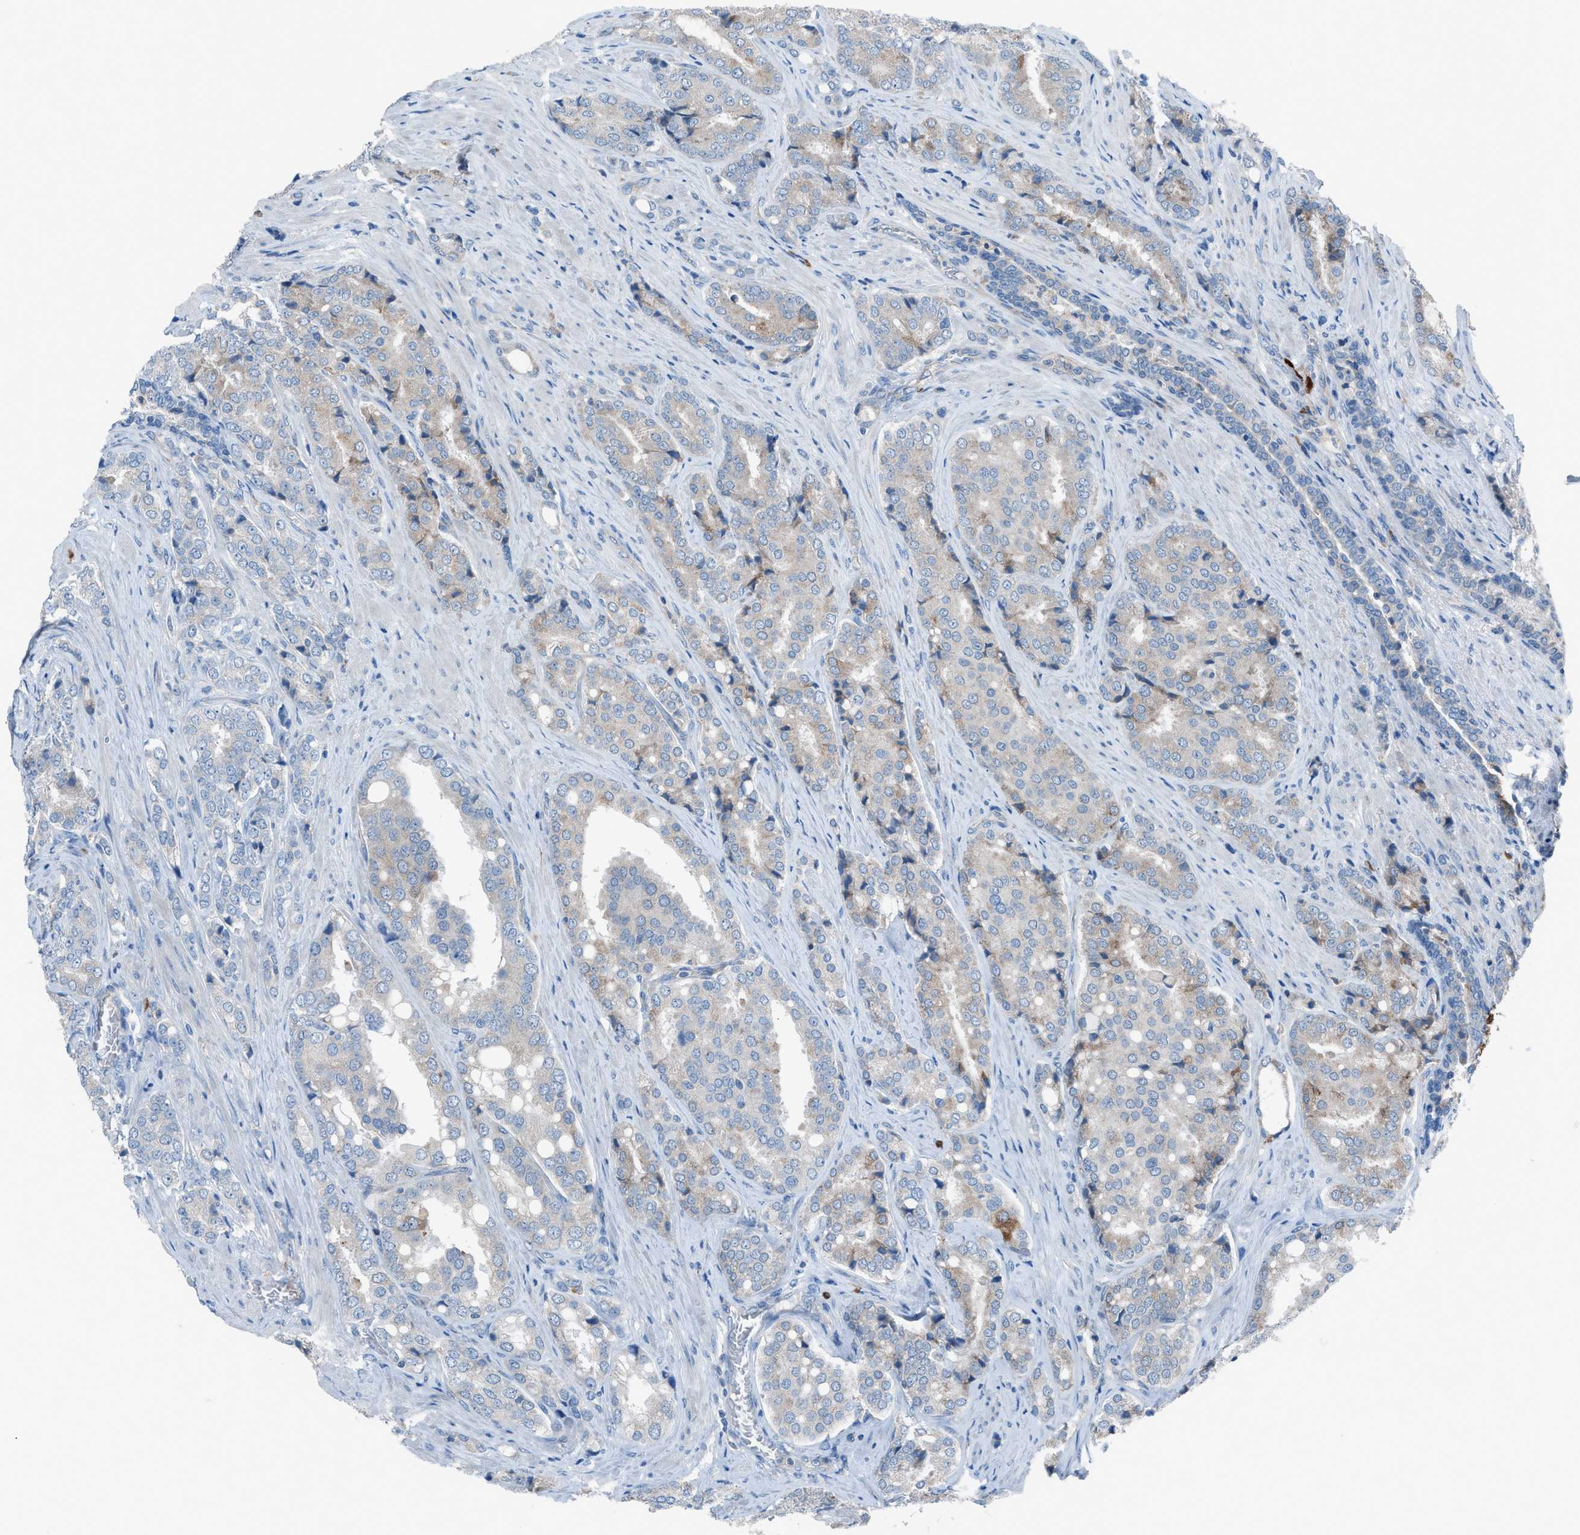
{"staining": {"intensity": "negative", "quantity": "none", "location": "none"}, "tissue": "prostate cancer", "cell_type": "Tumor cells", "image_type": "cancer", "snomed": [{"axis": "morphology", "description": "Adenocarcinoma, High grade"}, {"axis": "topography", "description": "Prostate"}], "caption": "Immunohistochemistry (IHC) of prostate adenocarcinoma (high-grade) demonstrates no positivity in tumor cells.", "gene": "HEG1", "patient": {"sex": "male", "age": 50}}